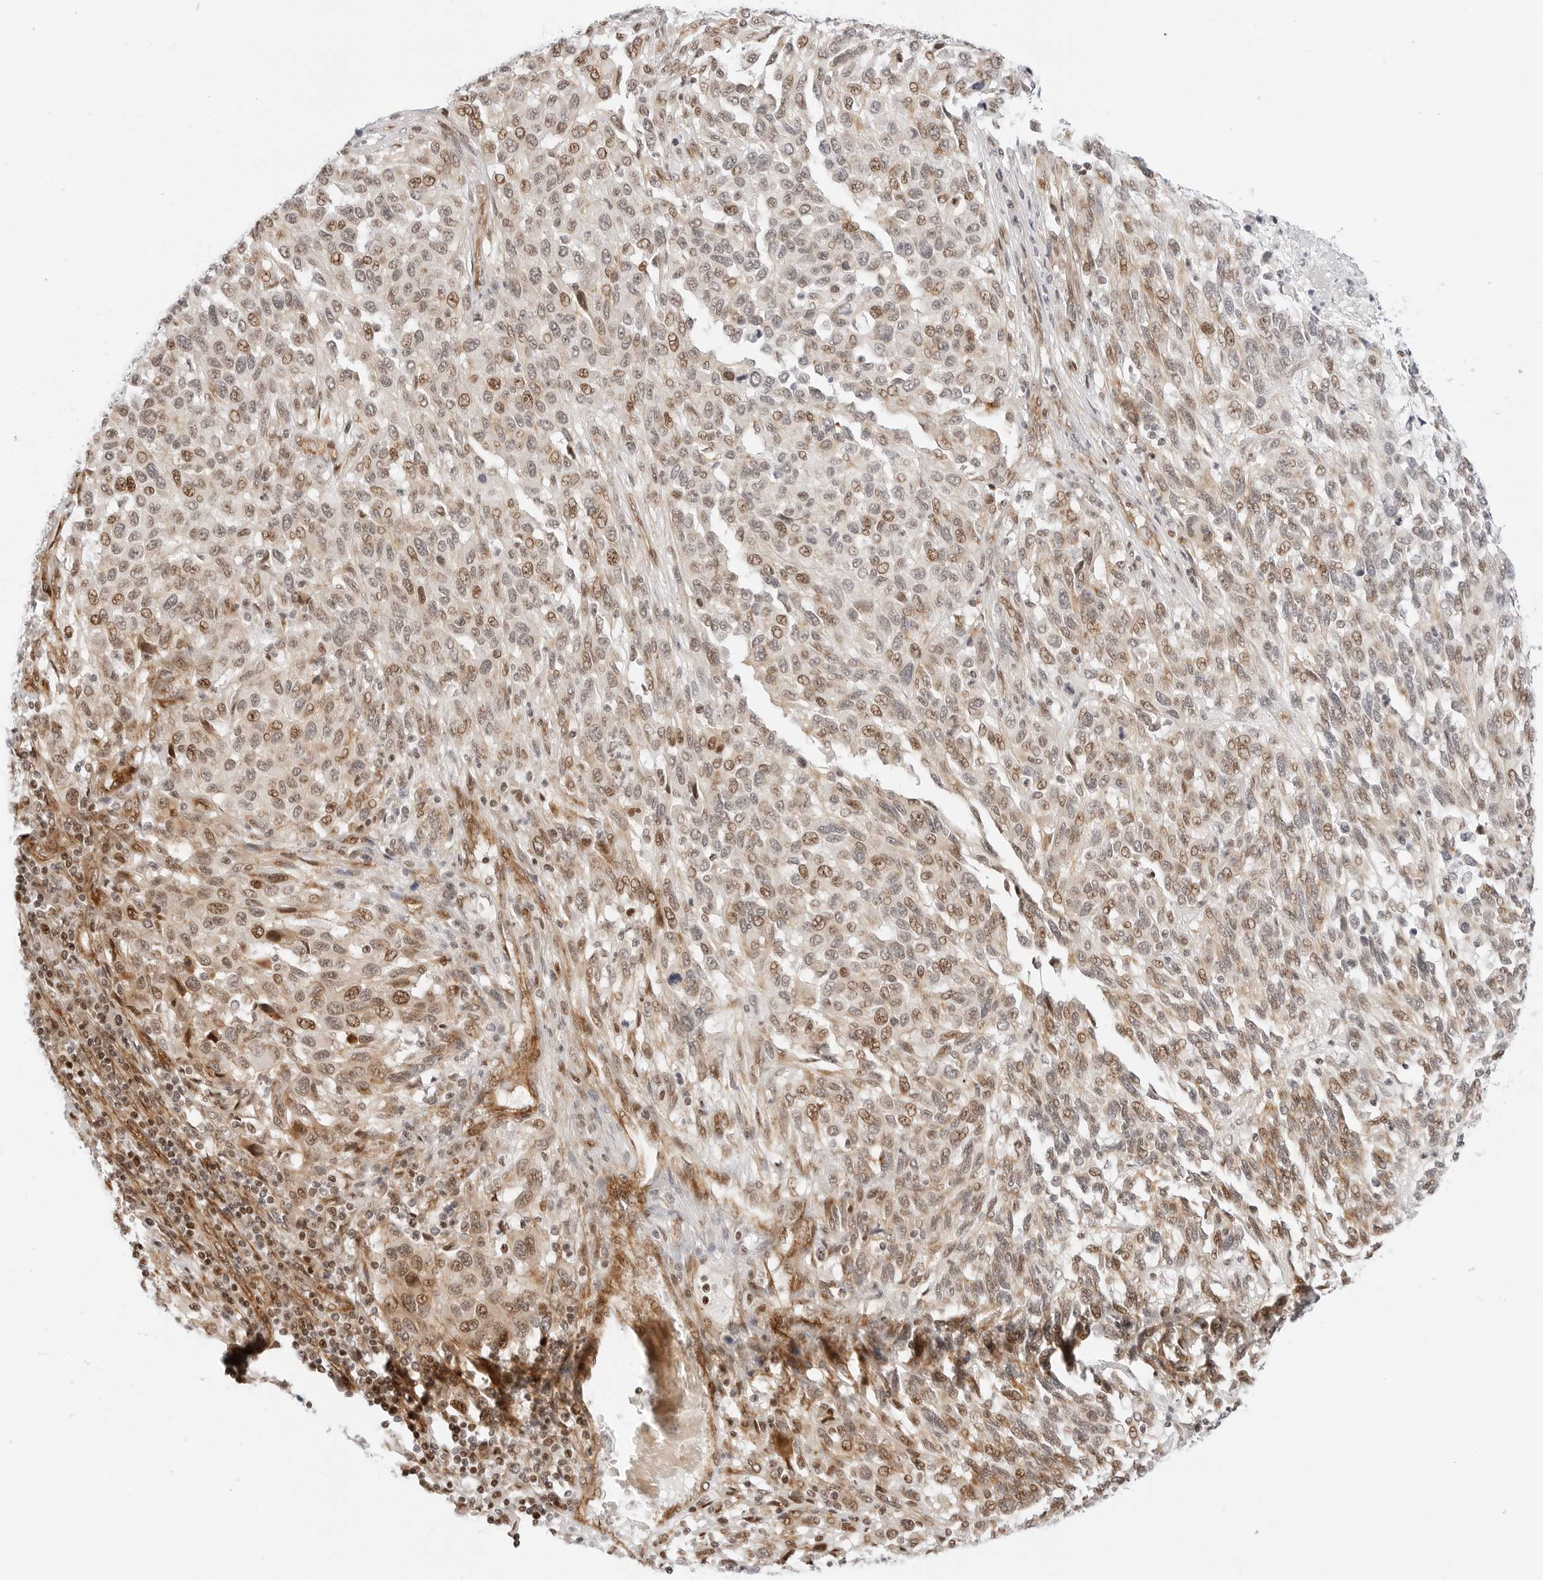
{"staining": {"intensity": "moderate", "quantity": ">75%", "location": "nuclear"}, "tissue": "melanoma", "cell_type": "Tumor cells", "image_type": "cancer", "snomed": [{"axis": "morphology", "description": "Malignant melanoma, Metastatic site"}, {"axis": "topography", "description": "Lymph node"}], "caption": "DAB immunohistochemical staining of human malignant melanoma (metastatic site) exhibits moderate nuclear protein expression in about >75% of tumor cells. The staining was performed using DAB (3,3'-diaminobenzidine) to visualize the protein expression in brown, while the nuclei were stained in blue with hematoxylin (Magnification: 20x).", "gene": "ZNF613", "patient": {"sex": "male", "age": 61}}